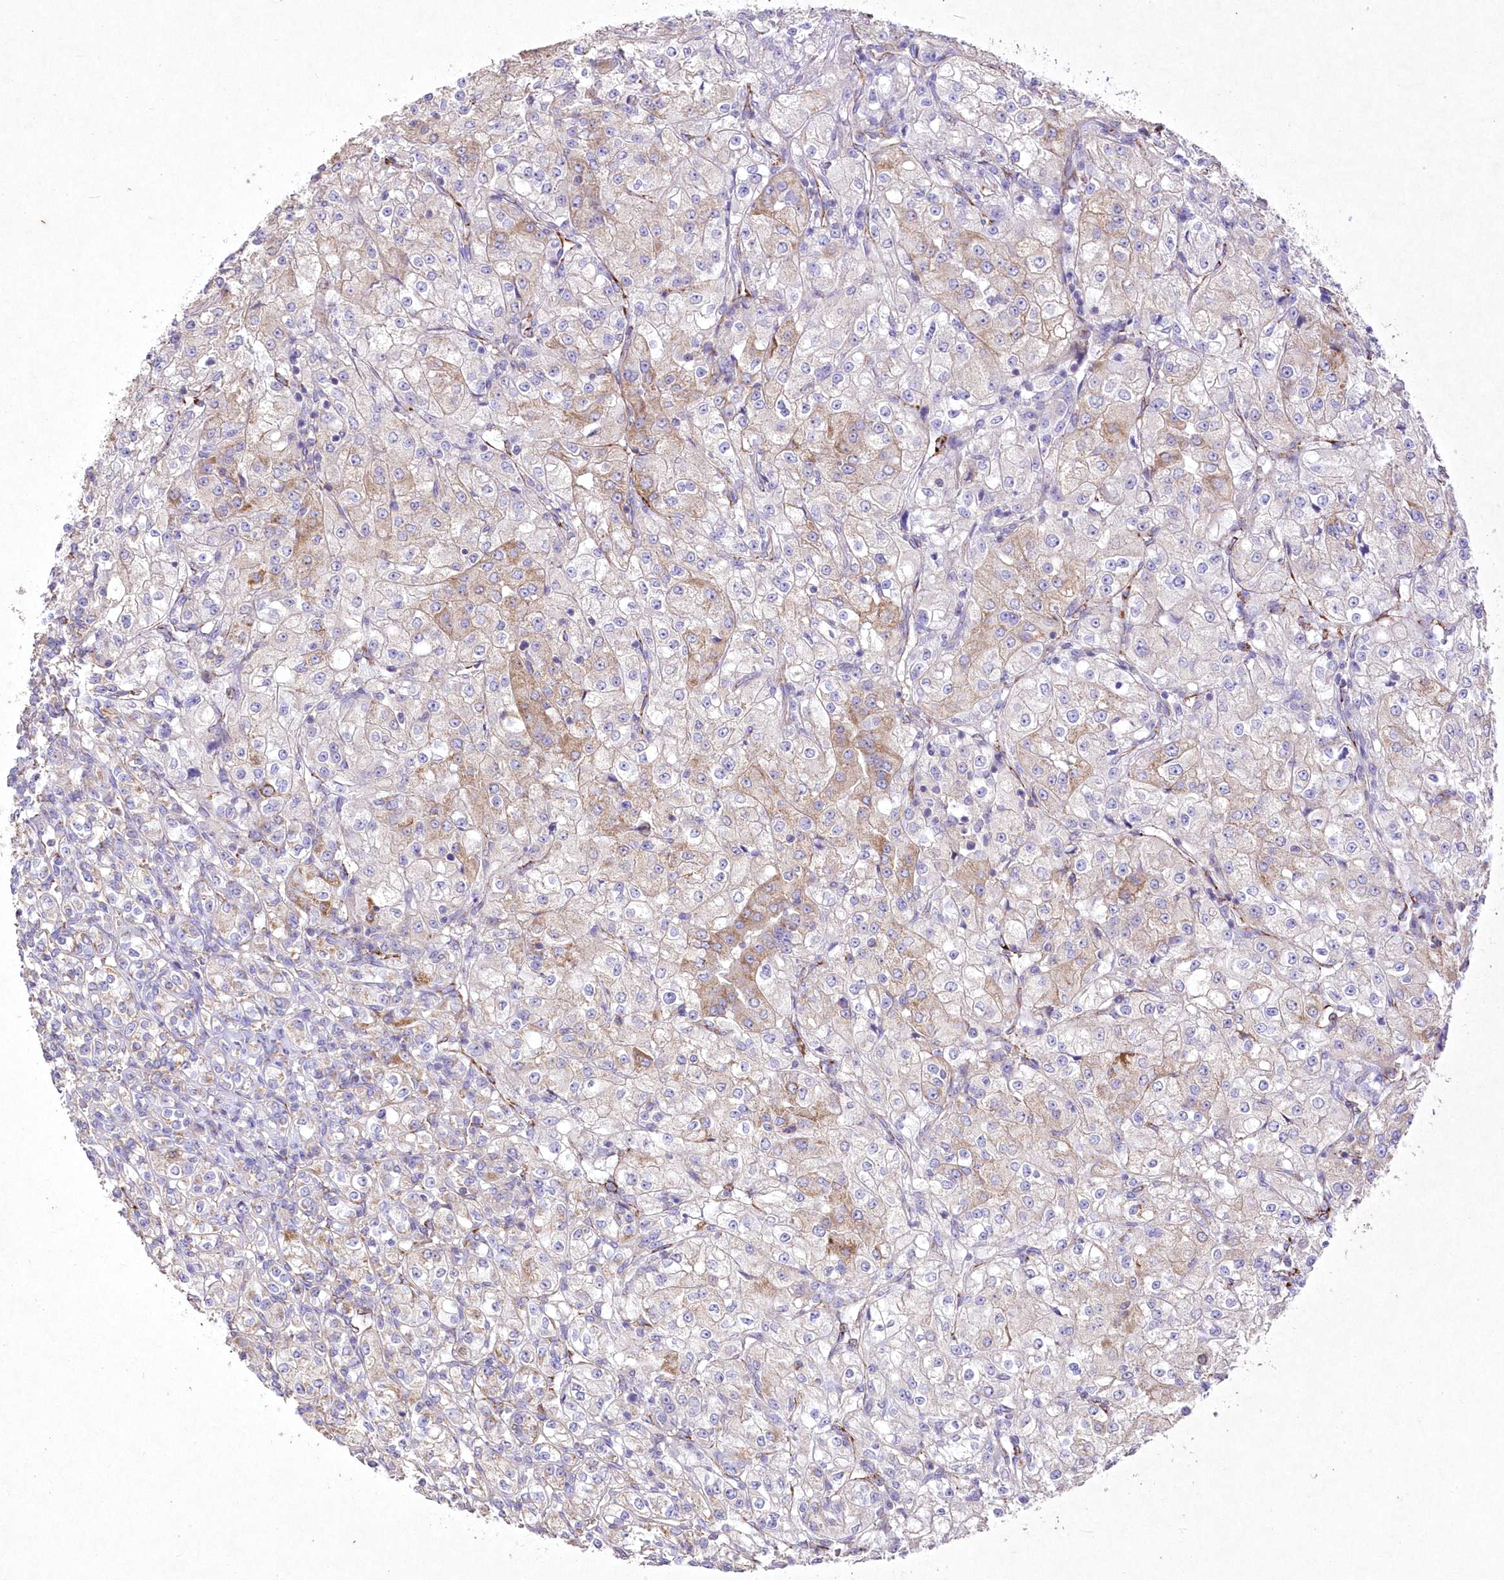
{"staining": {"intensity": "moderate", "quantity": "<25%", "location": "cytoplasmic/membranous"}, "tissue": "renal cancer", "cell_type": "Tumor cells", "image_type": "cancer", "snomed": [{"axis": "morphology", "description": "Adenocarcinoma, NOS"}, {"axis": "topography", "description": "Kidney"}], "caption": "Renal adenocarcinoma stained with DAB (3,3'-diaminobenzidine) IHC displays low levels of moderate cytoplasmic/membranous staining in approximately <25% of tumor cells.", "gene": "ITSN2", "patient": {"sex": "male", "age": 77}}